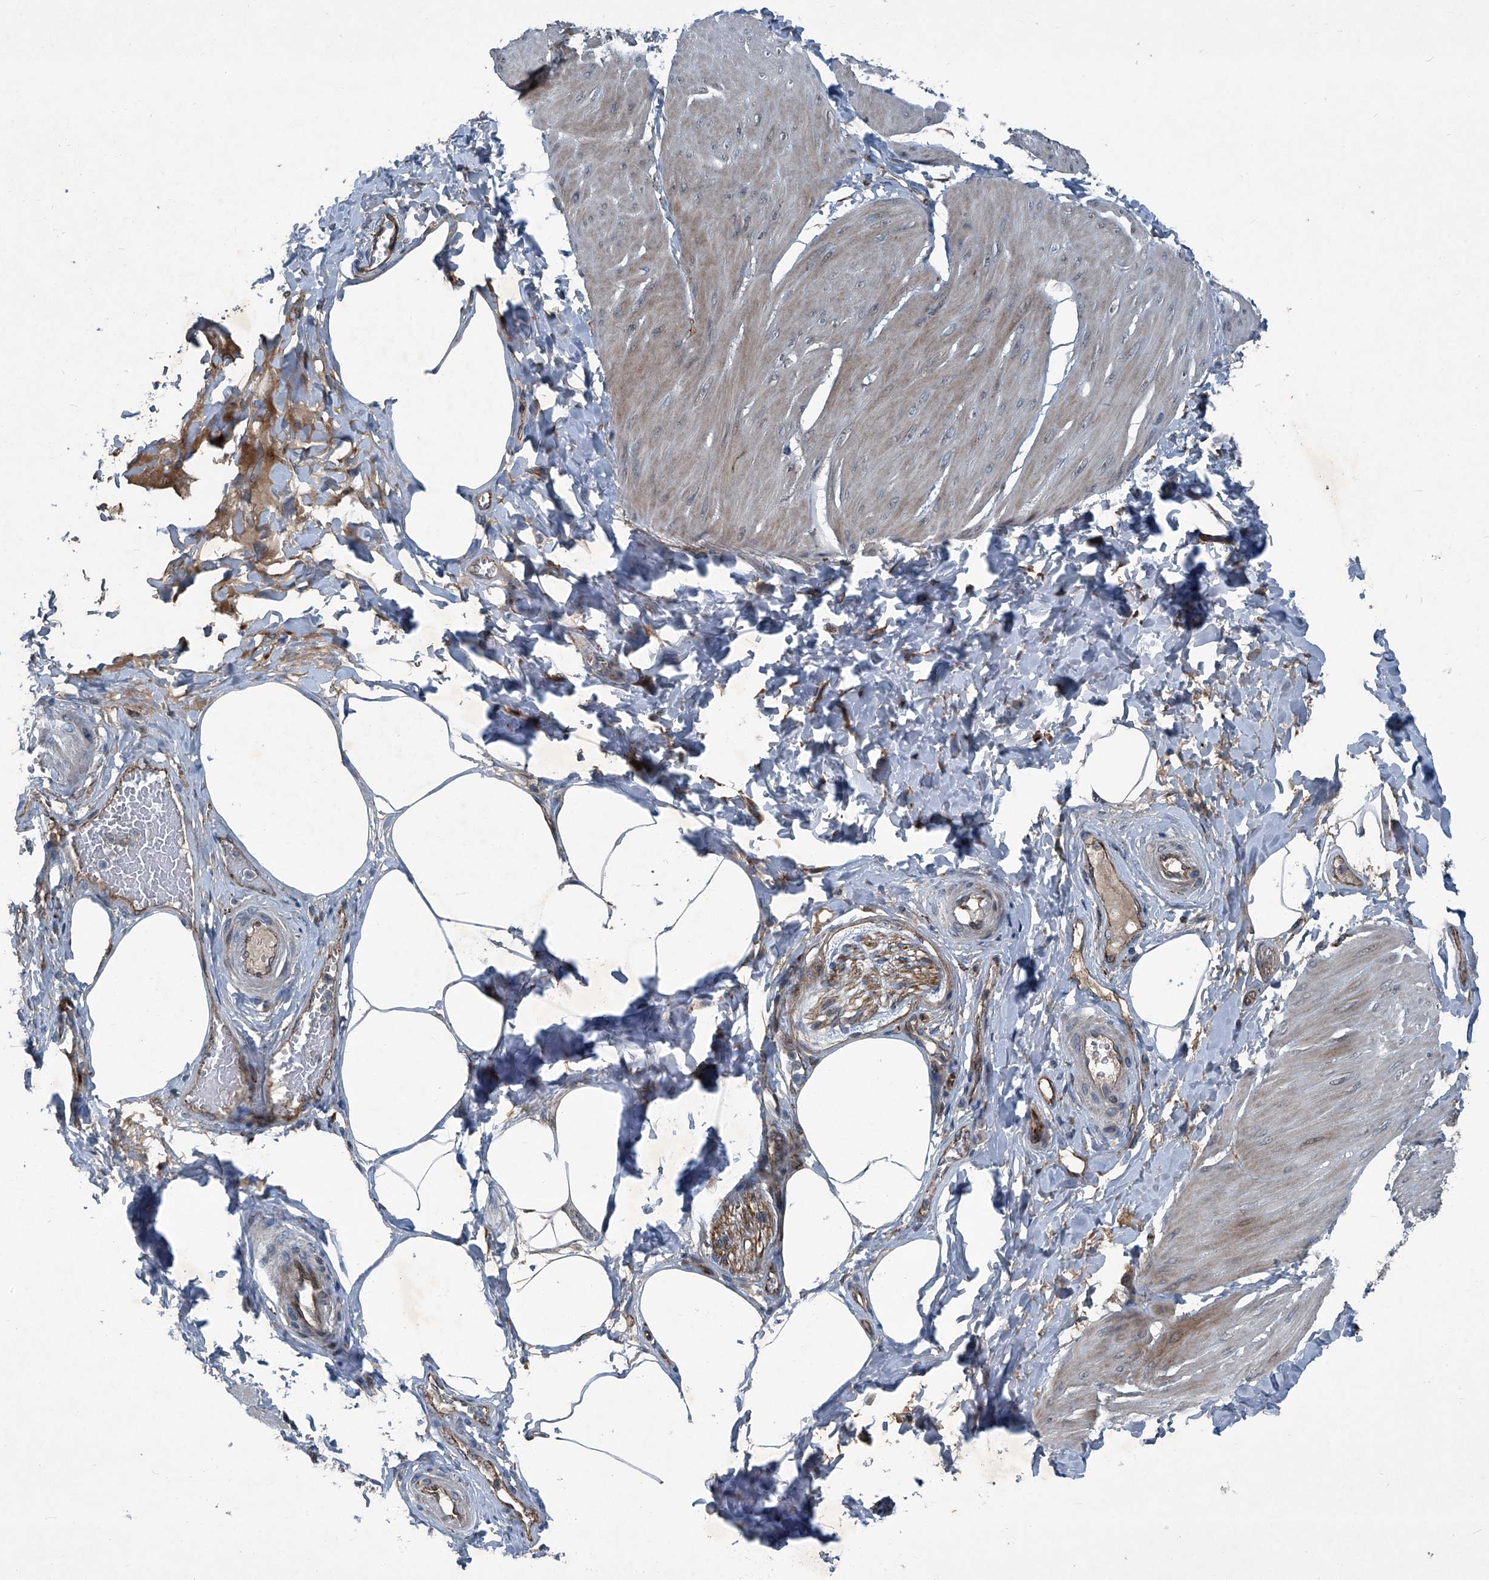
{"staining": {"intensity": "weak", "quantity": "25%-75%", "location": "cytoplasmic/membranous"}, "tissue": "smooth muscle", "cell_type": "Smooth muscle cells", "image_type": "normal", "snomed": [{"axis": "morphology", "description": "Urothelial carcinoma, High grade"}, {"axis": "topography", "description": "Urinary bladder"}], "caption": "Protein staining shows weak cytoplasmic/membranous positivity in about 25%-75% of smooth muscle cells in normal smooth muscle. The staining was performed using DAB to visualize the protein expression in brown, while the nuclei were stained in blue with hematoxylin (Magnification: 20x).", "gene": "SENP2", "patient": {"sex": "male", "age": 46}}